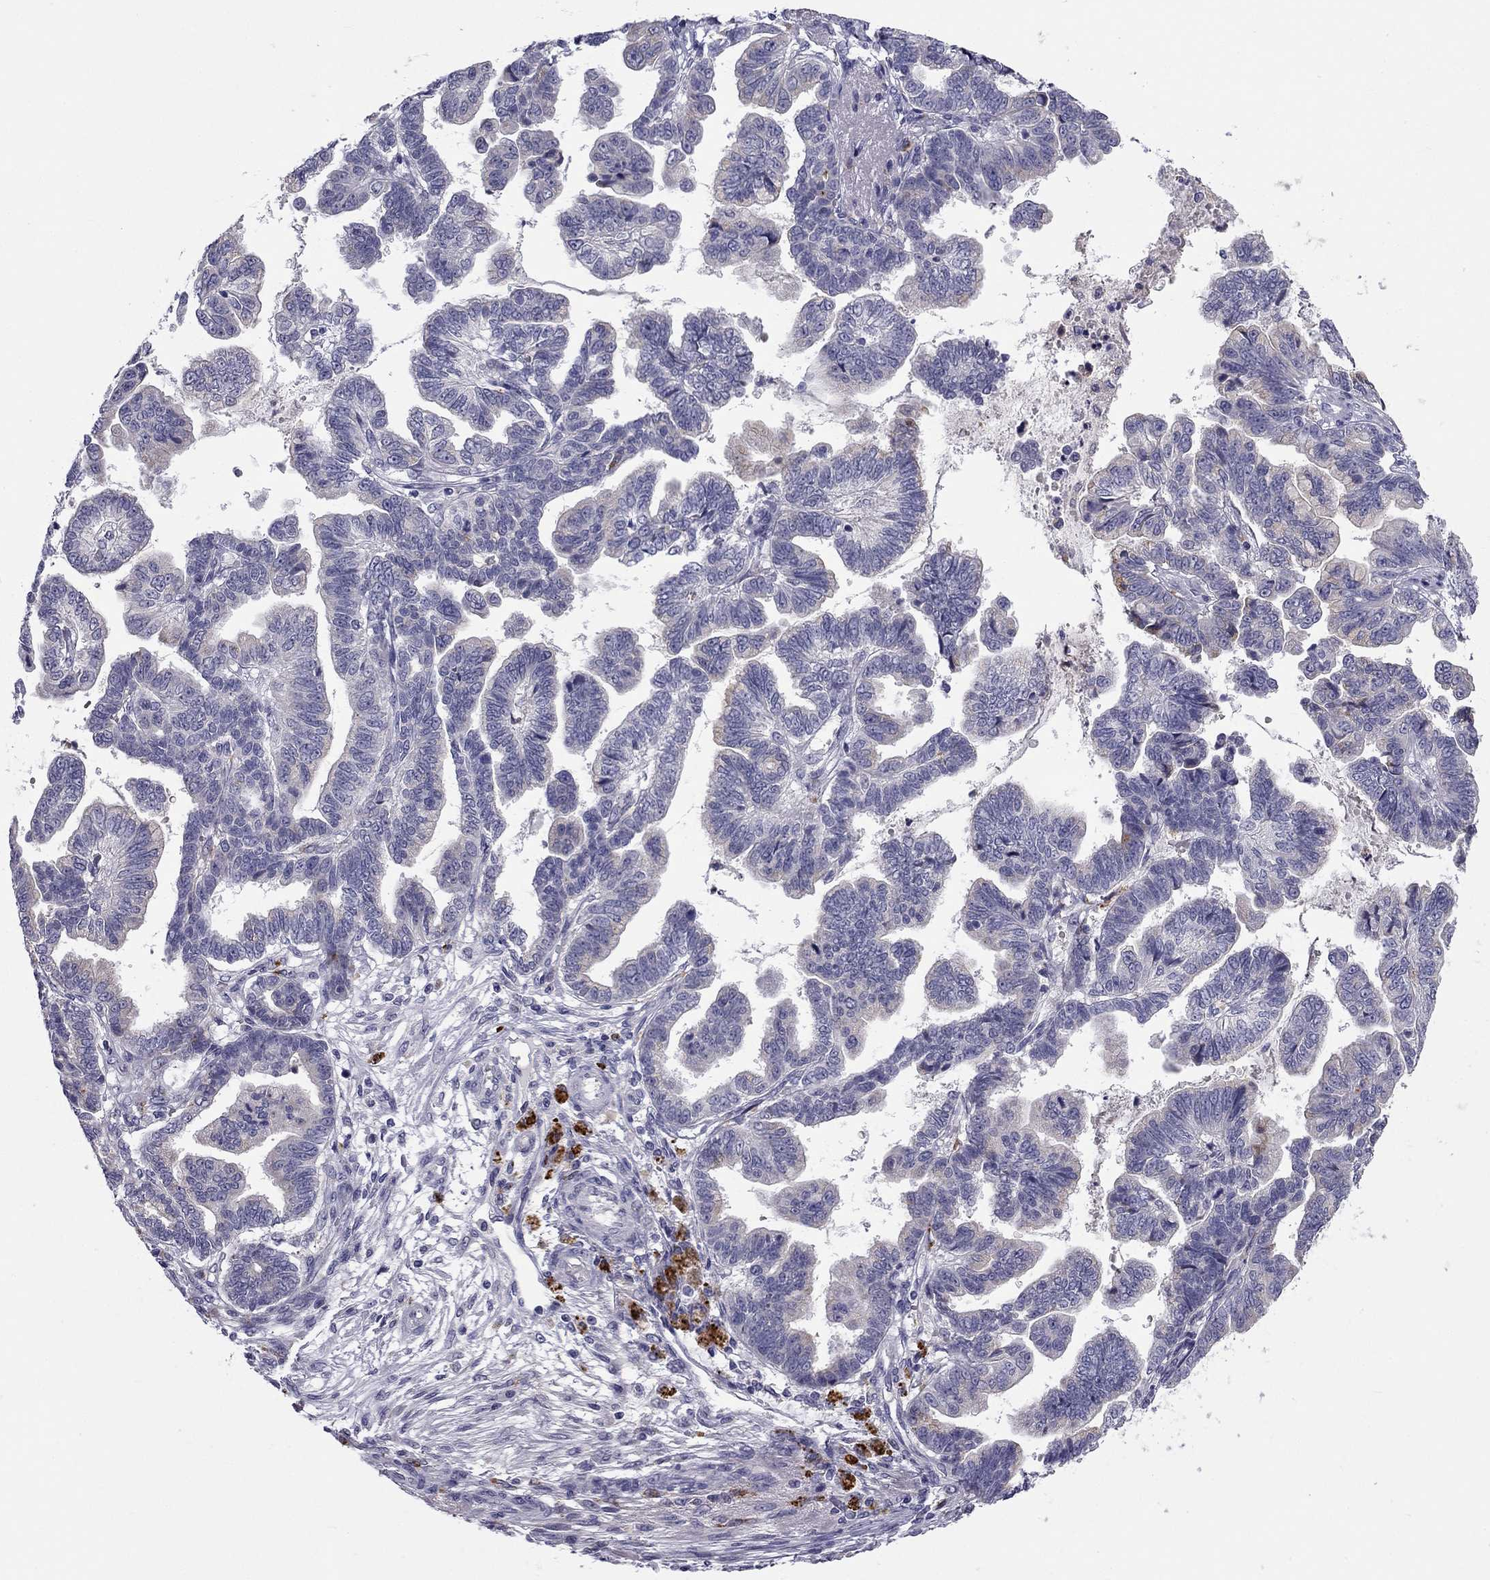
{"staining": {"intensity": "negative", "quantity": "none", "location": "none"}, "tissue": "stomach cancer", "cell_type": "Tumor cells", "image_type": "cancer", "snomed": [{"axis": "morphology", "description": "Adenocarcinoma, NOS"}, {"axis": "topography", "description": "Stomach"}], "caption": "Human stomach cancer (adenocarcinoma) stained for a protein using immunohistochemistry displays no staining in tumor cells.", "gene": "CLPSL2", "patient": {"sex": "male", "age": 83}}